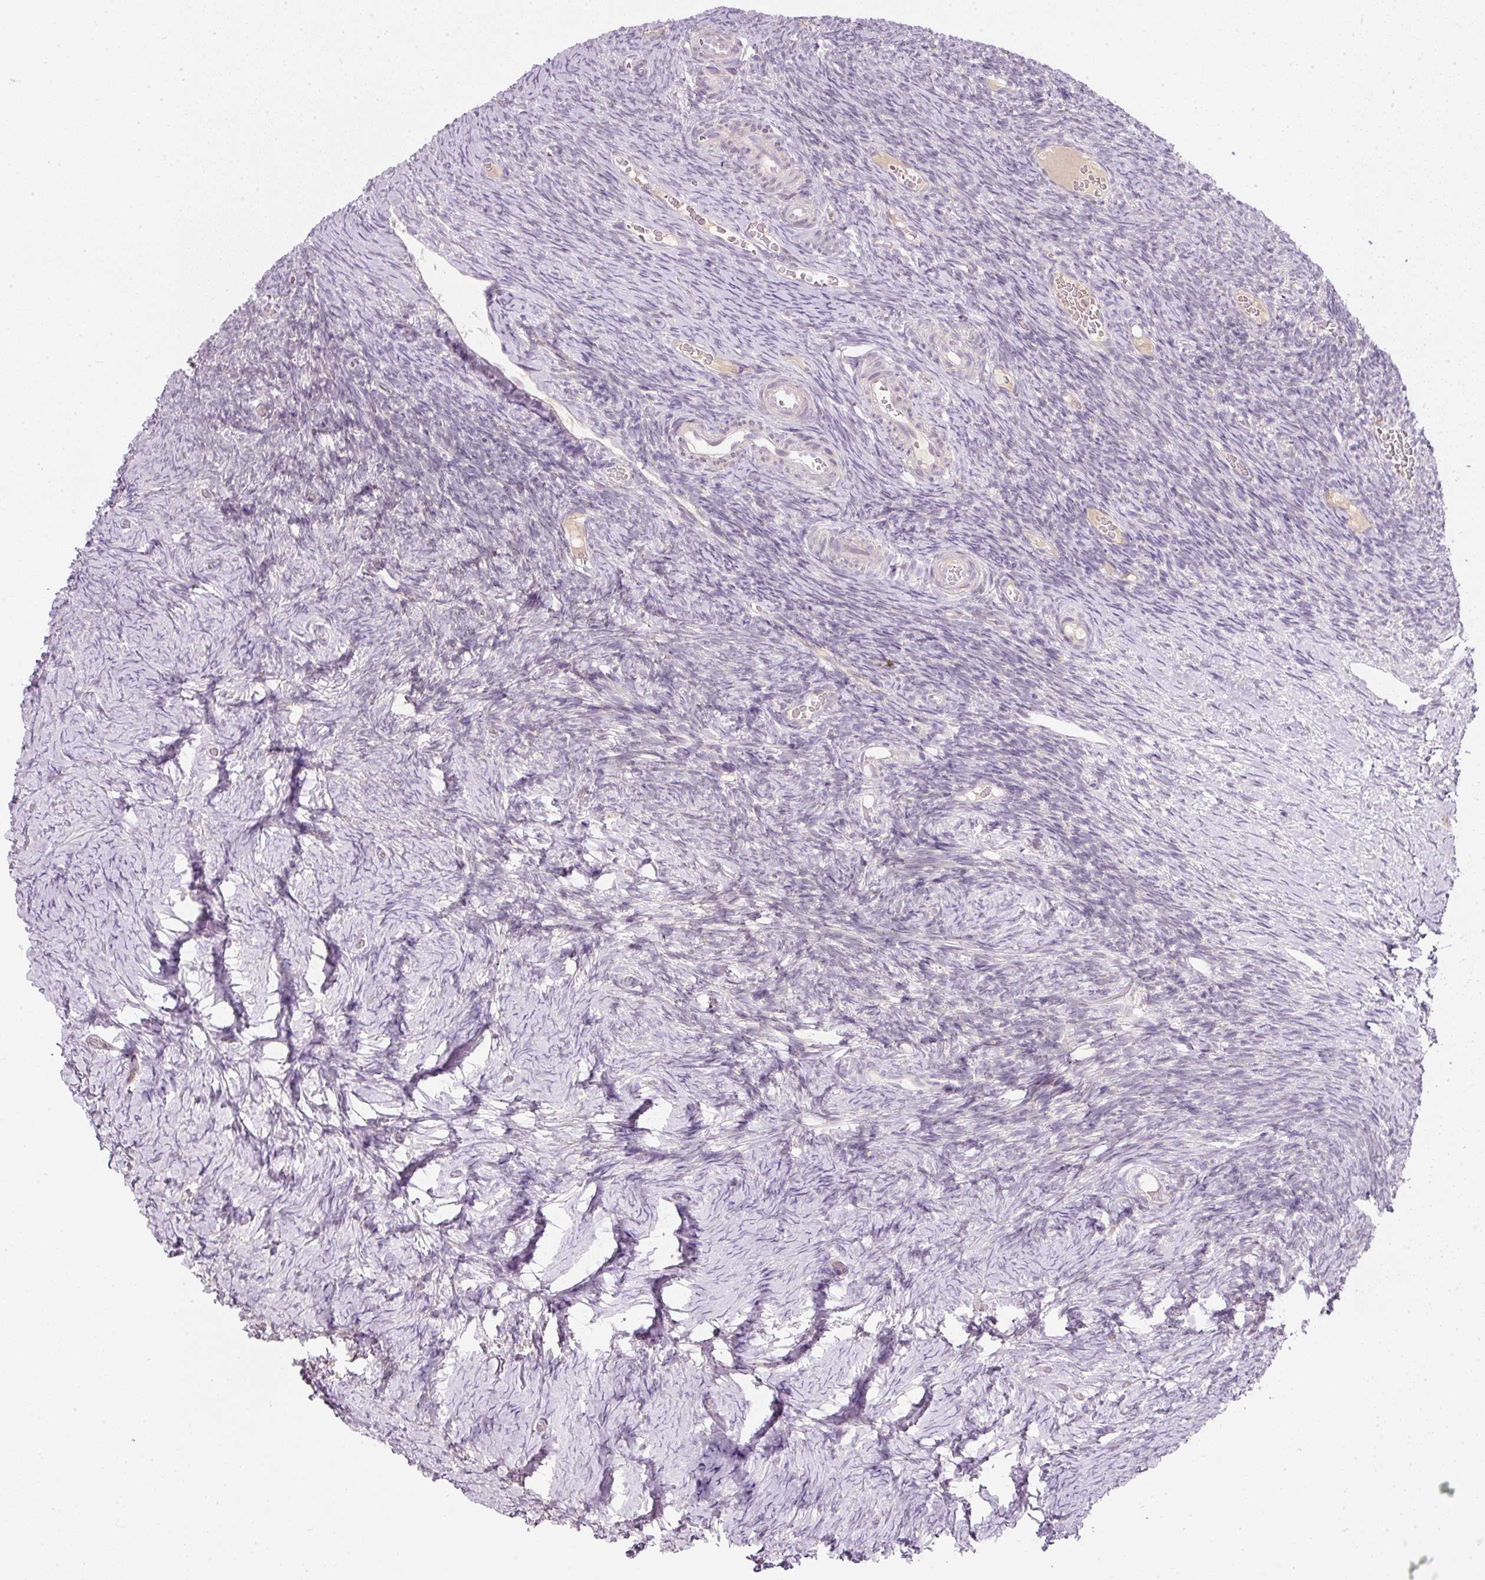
{"staining": {"intensity": "weak", "quantity": ">75%", "location": "cytoplasmic/membranous"}, "tissue": "ovary", "cell_type": "Follicle cells", "image_type": "normal", "snomed": [{"axis": "morphology", "description": "Normal tissue, NOS"}, {"axis": "topography", "description": "Ovary"}], "caption": "Protein expression analysis of normal human ovary reveals weak cytoplasmic/membranous staining in approximately >75% of follicle cells. The protein of interest is stained brown, and the nuclei are stained in blue (DAB IHC with brightfield microscopy, high magnification).", "gene": "MORN4", "patient": {"sex": "female", "age": 39}}